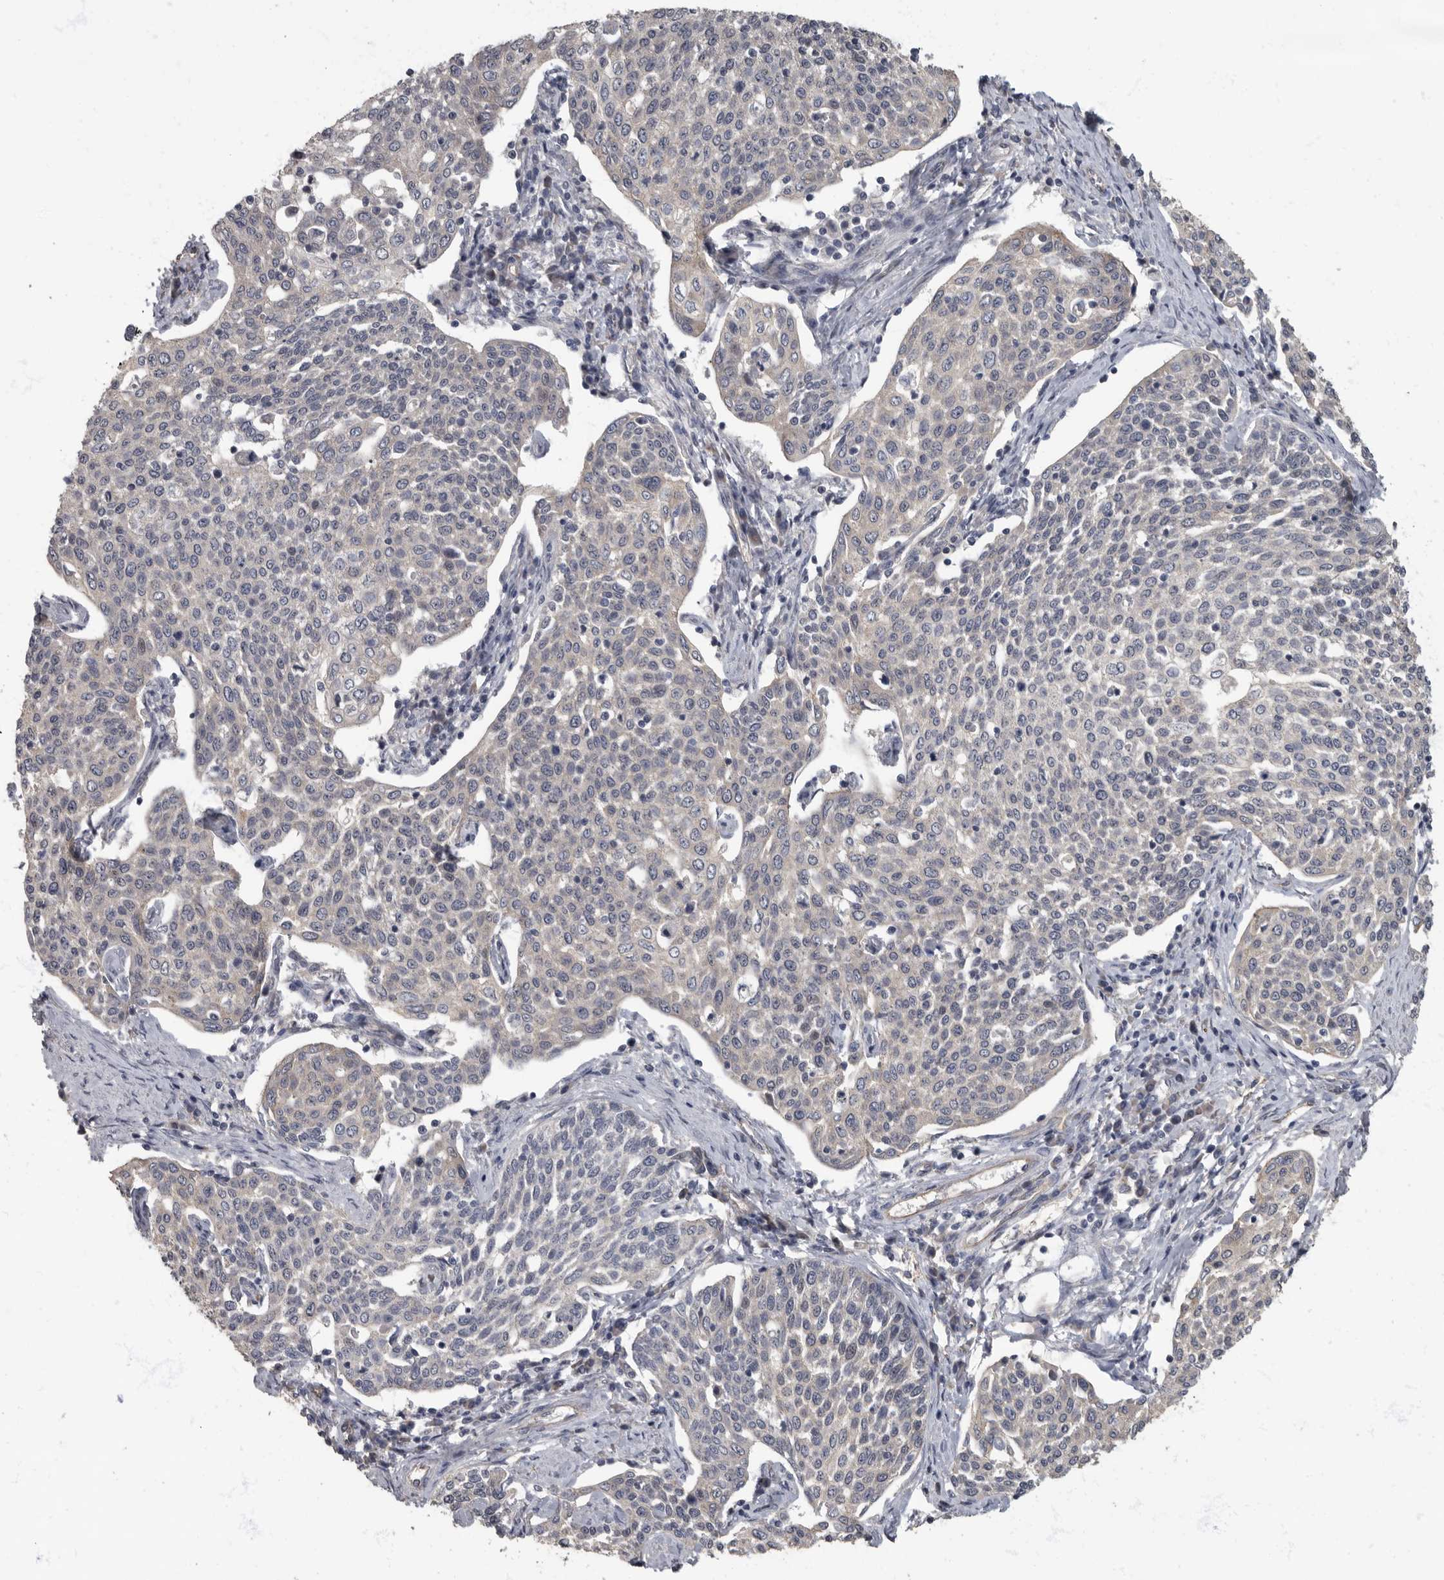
{"staining": {"intensity": "negative", "quantity": "none", "location": "none"}, "tissue": "cervical cancer", "cell_type": "Tumor cells", "image_type": "cancer", "snomed": [{"axis": "morphology", "description": "Squamous cell carcinoma, NOS"}, {"axis": "topography", "description": "Cervix"}], "caption": "This is an immunohistochemistry histopathology image of human squamous cell carcinoma (cervical). There is no expression in tumor cells.", "gene": "PDK1", "patient": {"sex": "female", "age": 34}}